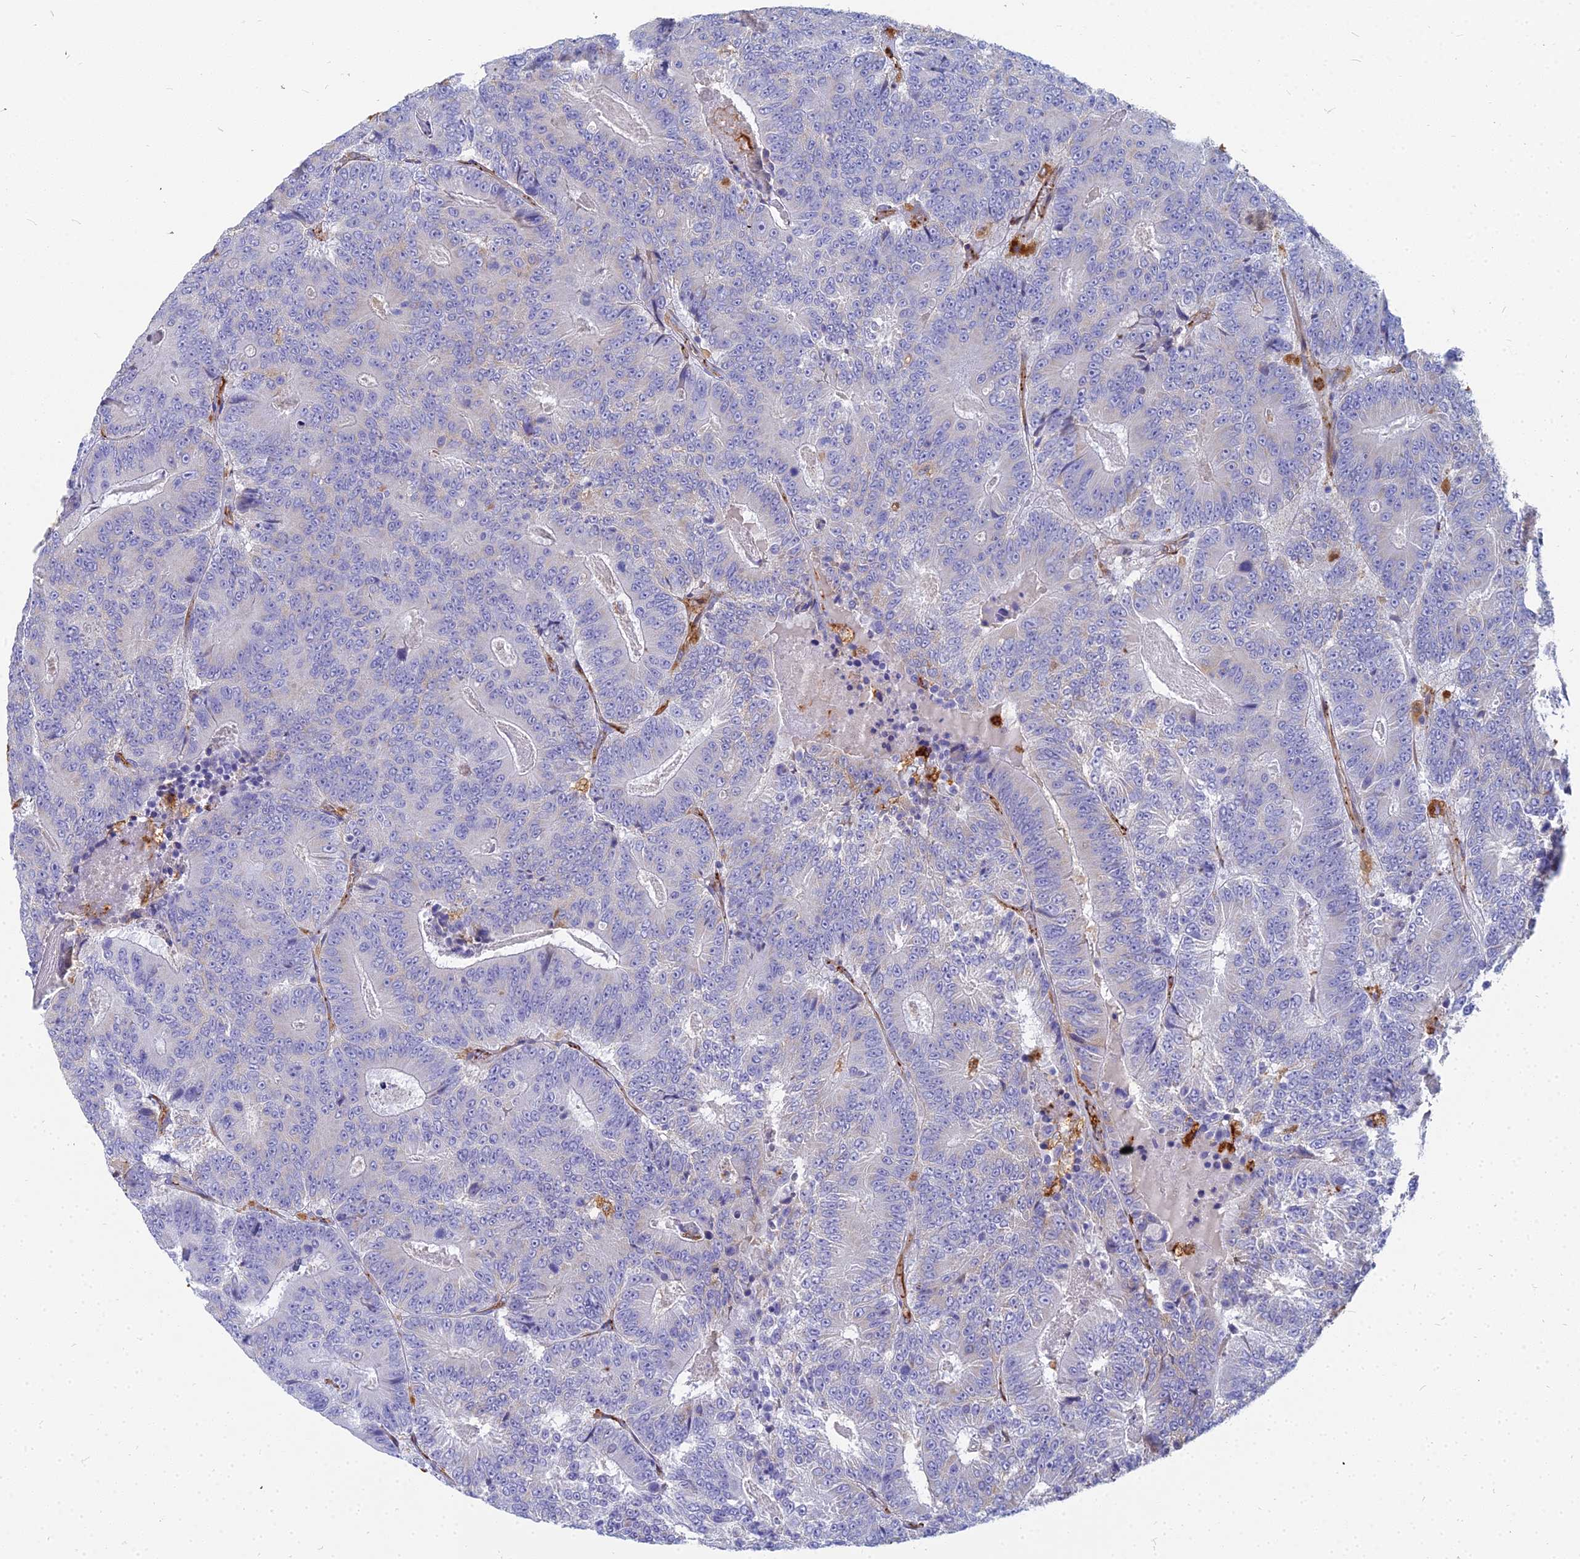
{"staining": {"intensity": "negative", "quantity": "none", "location": "none"}, "tissue": "colorectal cancer", "cell_type": "Tumor cells", "image_type": "cancer", "snomed": [{"axis": "morphology", "description": "Adenocarcinoma, NOS"}, {"axis": "topography", "description": "Colon"}], "caption": "Immunohistochemistry (IHC) of human colorectal adenocarcinoma reveals no expression in tumor cells.", "gene": "VAT1", "patient": {"sex": "male", "age": 83}}